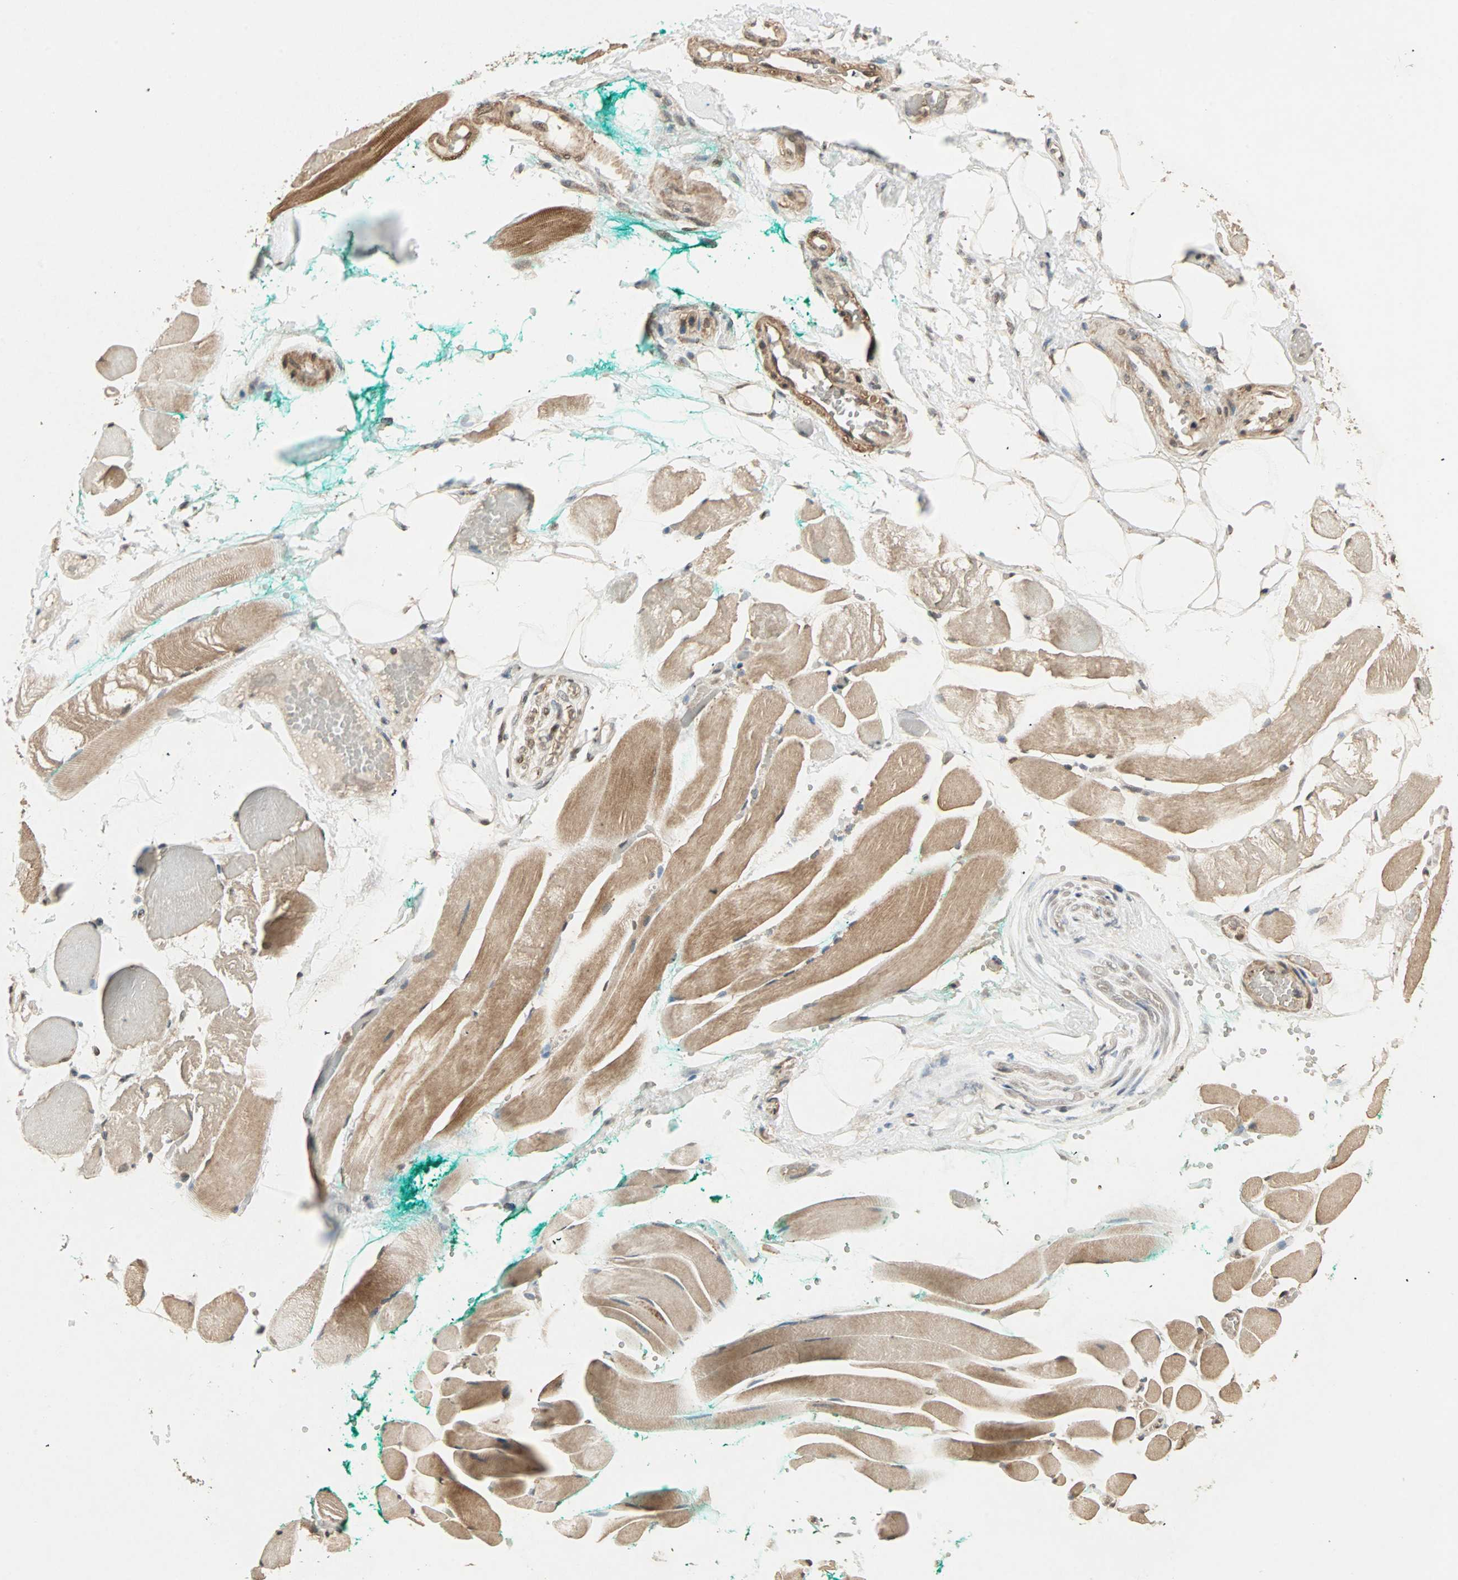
{"staining": {"intensity": "moderate", "quantity": "25%-75%", "location": "cytoplasmic/membranous,nuclear"}, "tissue": "skeletal muscle", "cell_type": "Myocytes", "image_type": "normal", "snomed": [{"axis": "morphology", "description": "Normal tissue, NOS"}, {"axis": "topography", "description": "Skeletal muscle"}, {"axis": "topography", "description": "Peripheral nerve tissue"}], "caption": "The image shows immunohistochemical staining of benign skeletal muscle. There is moderate cytoplasmic/membranous,nuclear staining is present in approximately 25%-75% of myocytes.", "gene": "ZSCAN31", "patient": {"sex": "female", "age": 84}}